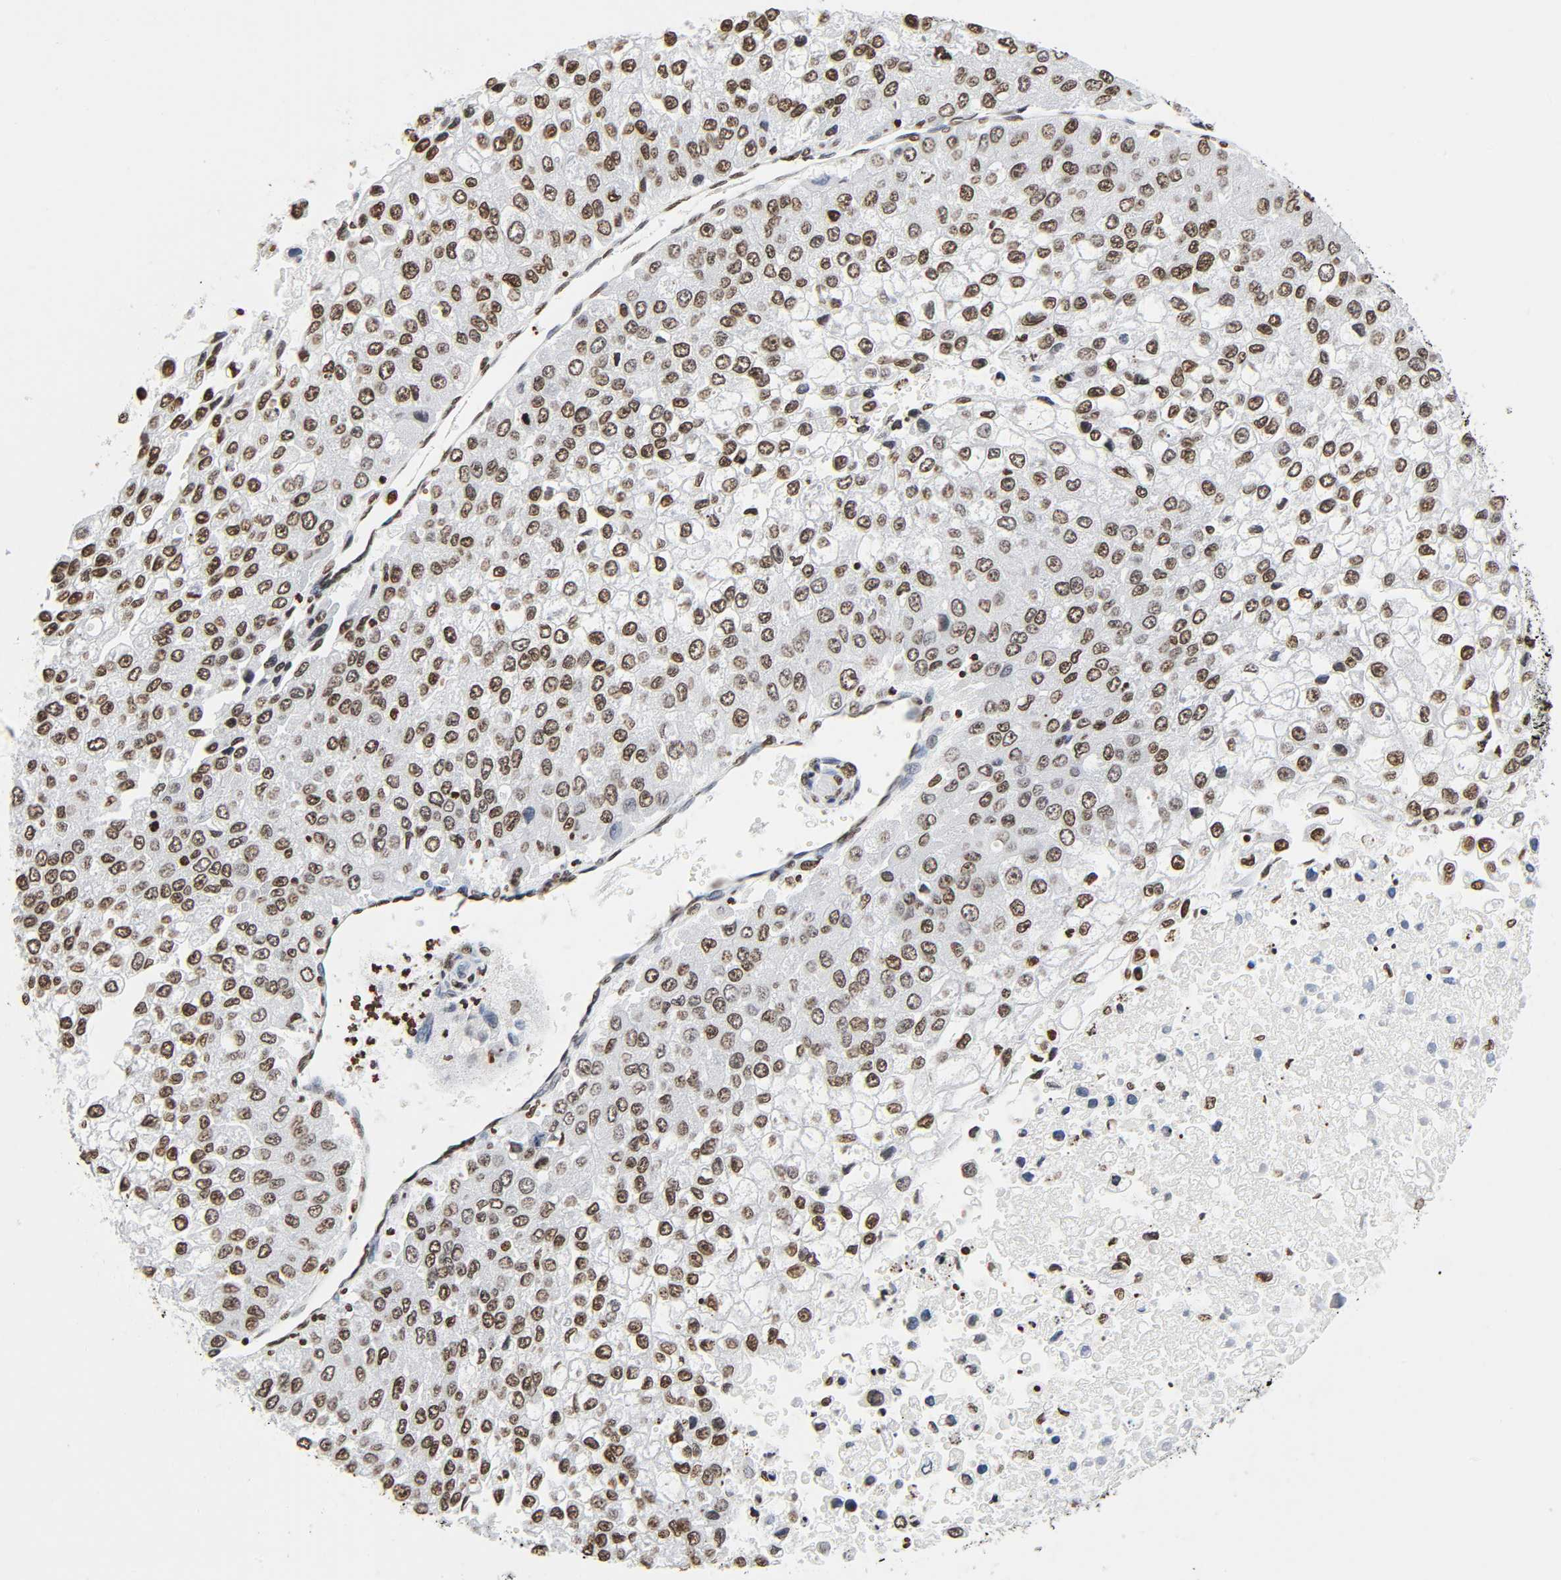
{"staining": {"intensity": "moderate", "quantity": ">75%", "location": "nuclear"}, "tissue": "liver cancer", "cell_type": "Tumor cells", "image_type": "cancer", "snomed": [{"axis": "morphology", "description": "Carcinoma, Hepatocellular, NOS"}, {"axis": "topography", "description": "Liver"}], "caption": "Liver cancer was stained to show a protein in brown. There is medium levels of moderate nuclear positivity in approximately >75% of tumor cells.", "gene": "HOXA6", "patient": {"sex": "female", "age": 66}}